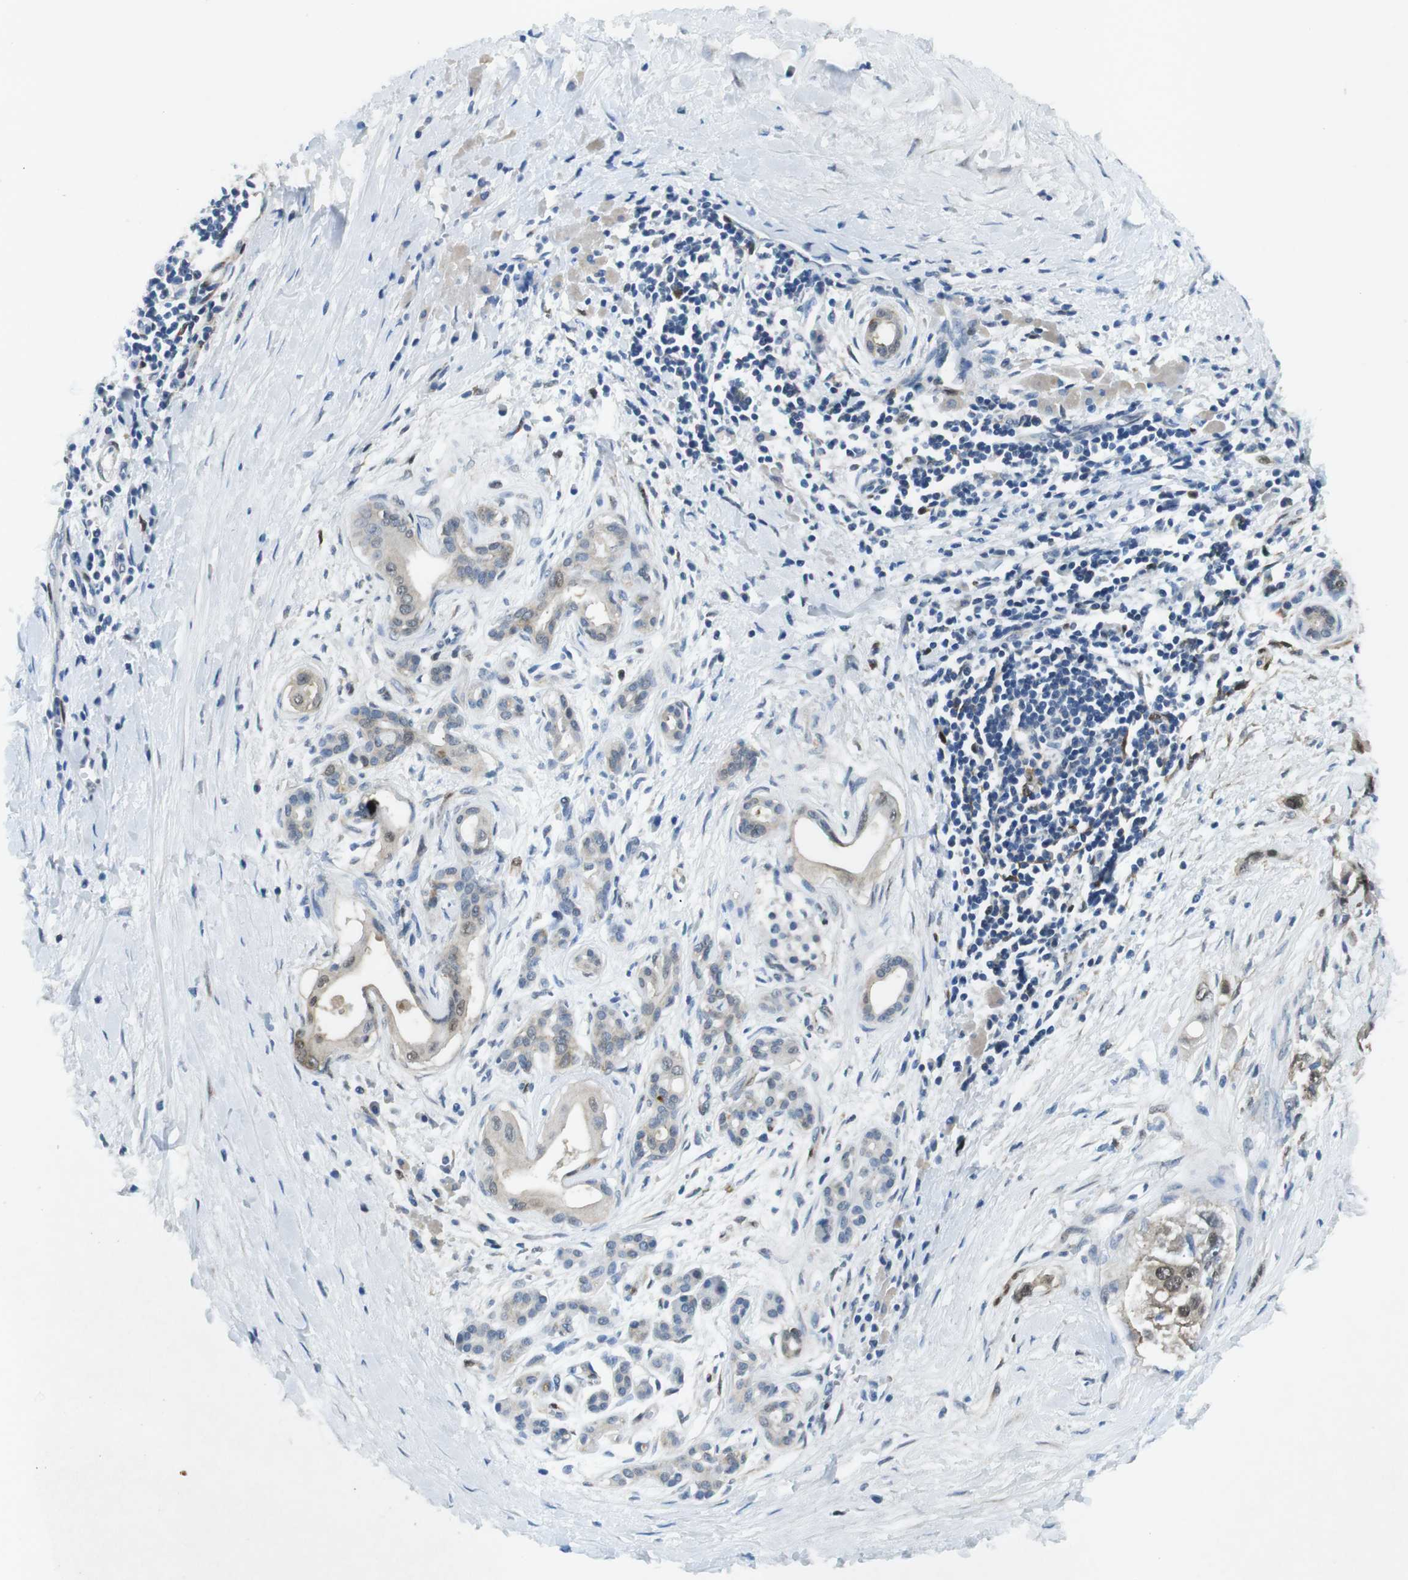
{"staining": {"intensity": "weak", "quantity": "<25%", "location": "nuclear"}, "tissue": "pancreatic cancer", "cell_type": "Tumor cells", "image_type": "cancer", "snomed": [{"axis": "morphology", "description": "Adenocarcinoma, NOS"}, {"axis": "topography", "description": "Pancreas"}], "caption": "This is a histopathology image of immunohistochemistry (IHC) staining of adenocarcinoma (pancreatic), which shows no expression in tumor cells.", "gene": "PHLDA1", "patient": {"sex": "male", "age": 55}}